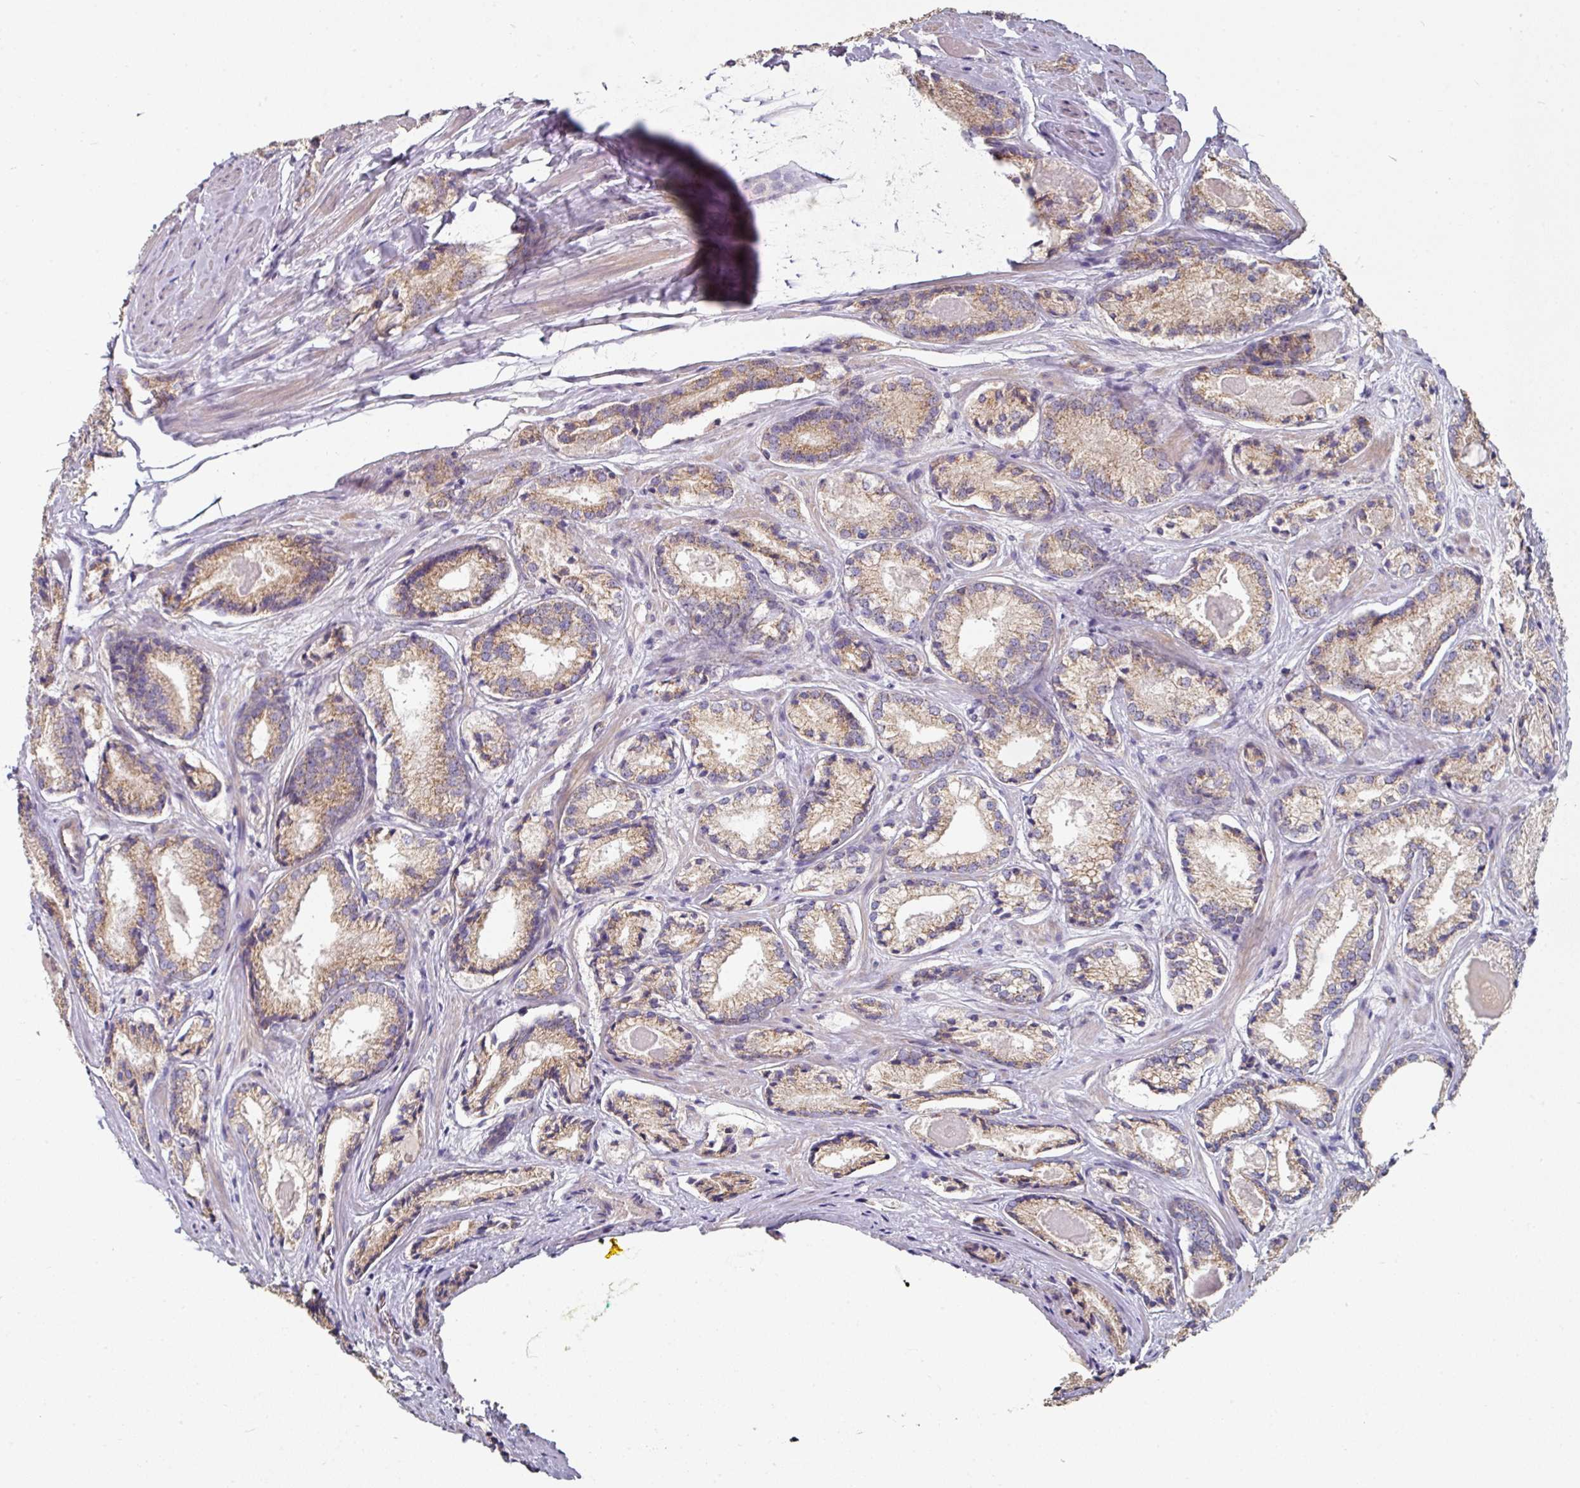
{"staining": {"intensity": "weak", "quantity": ">75%", "location": "cytoplasmic/membranous"}, "tissue": "prostate cancer", "cell_type": "Tumor cells", "image_type": "cancer", "snomed": [{"axis": "morphology", "description": "Adenocarcinoma, Low grade"}, {"axis": "topography", "description": "Prostate"}], "caption": "Human prostate cancer (low-grade adenocarcinoma) stained with a brown dye reveals weak cytoplasmic/membranous positive positivity in approximately >75% of tumor cells.", "gene": "PYROXD2", "patient": {"sex": "male", "age": 68}}